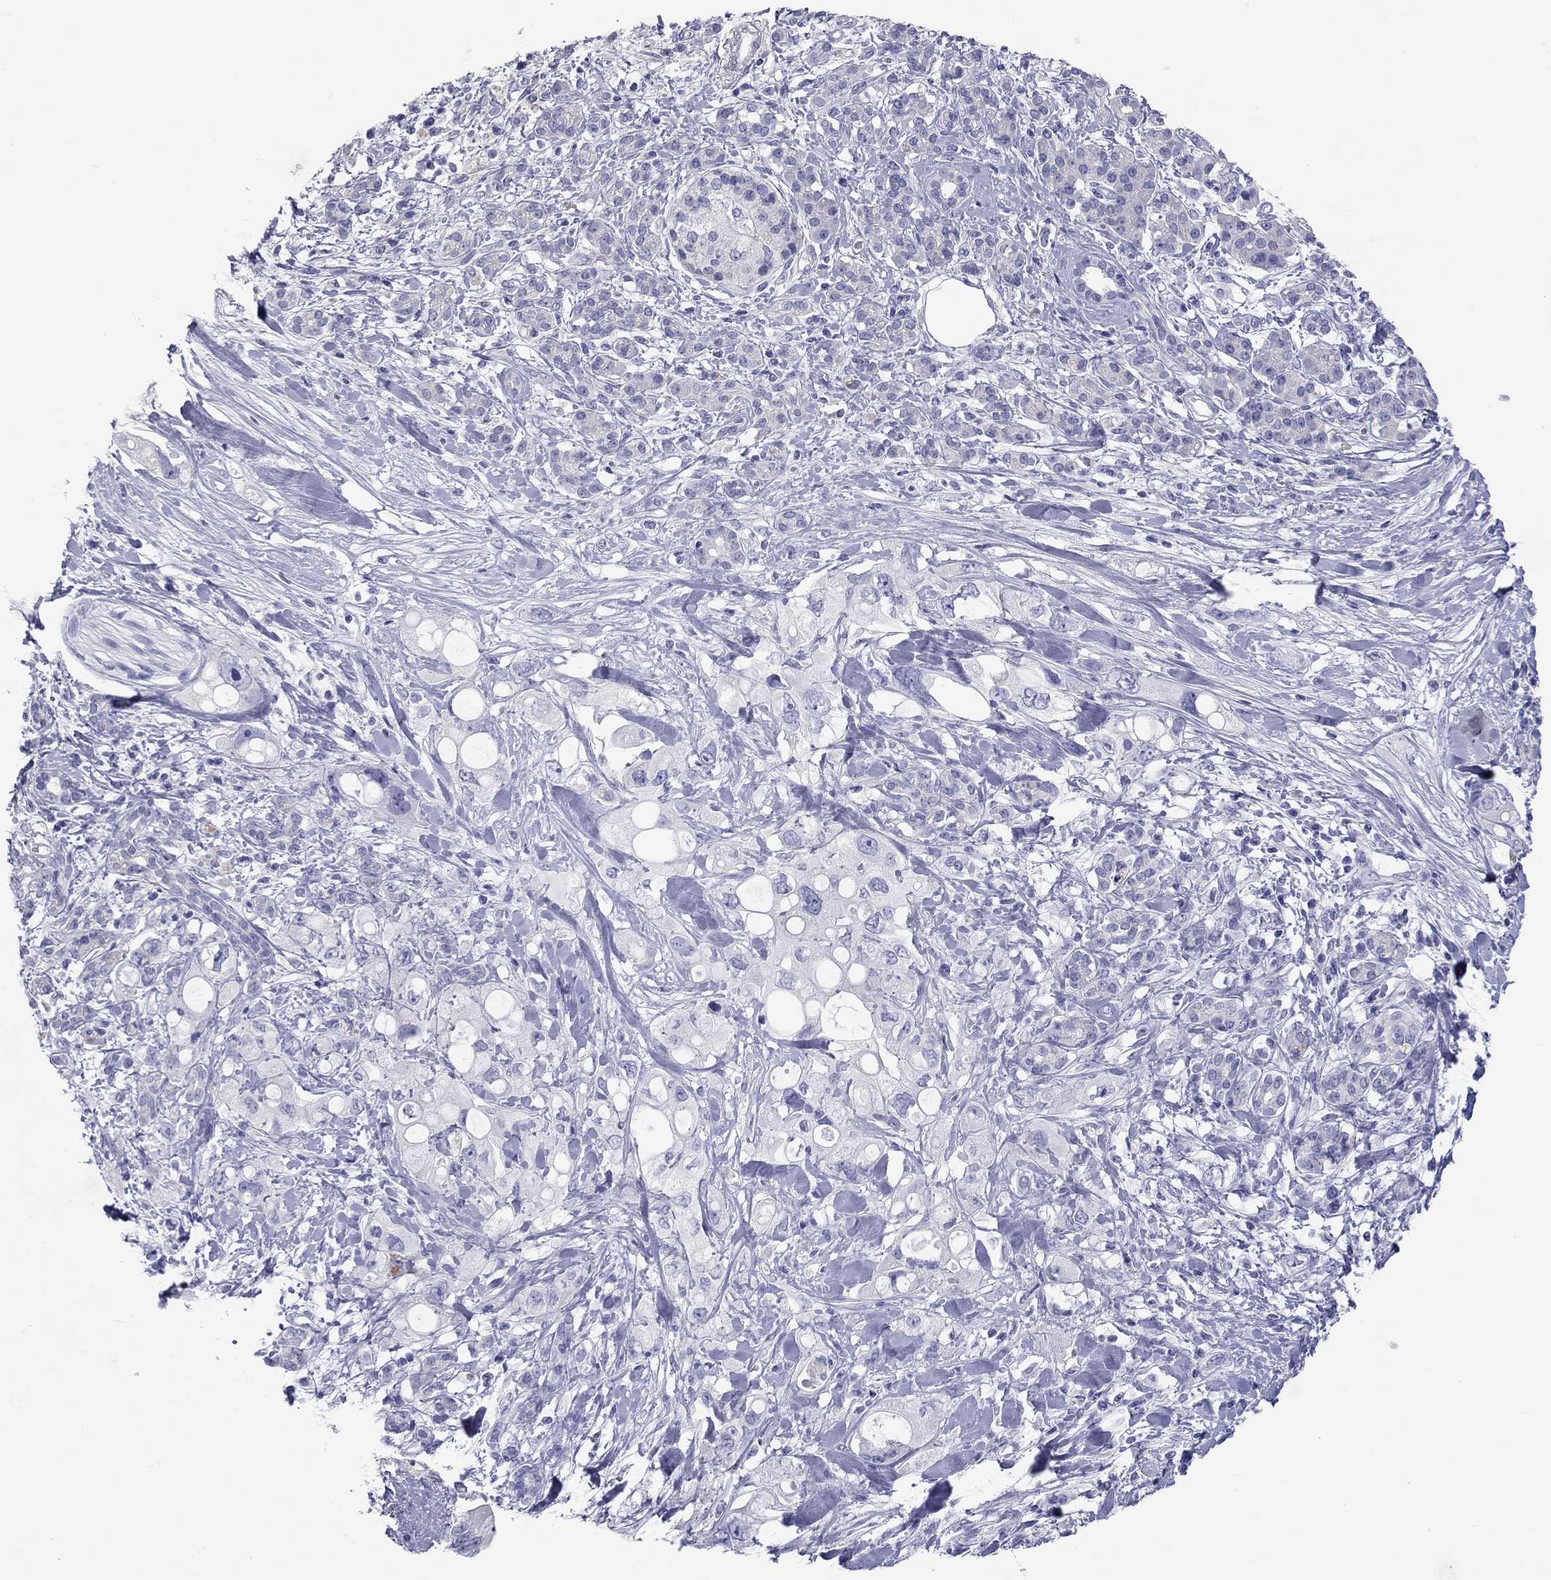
{"staining": {"intensity": "negative", "quantity": "none", "location": "none"}, "tissue": "pancreatic cancer", "cell_type": "Tumor cells", "image_type": "cancer", "snomed": [{"axis": "morphology", "description": "Adenocarcinoma, NOS"}, {"axis": "topography", "description": "Pancreas"}], "caption": "High magnification brightfield microscopy of adenocarcinoma (pancreatic) stained with DAB (3,3'-diaminobenzidine) (brown) and counterstained with hematoxylin (blue): tumor cells show no significant staining. The staining was performed using DAB (3,3'-diaminobenzidine) to visualize the protein expression in brown, while the nuclei were stained in blue with hematoxylin (Magnification: 20x).", "gene": "PCDHGC5", "patient": {"sex": "female", "age": 56}}